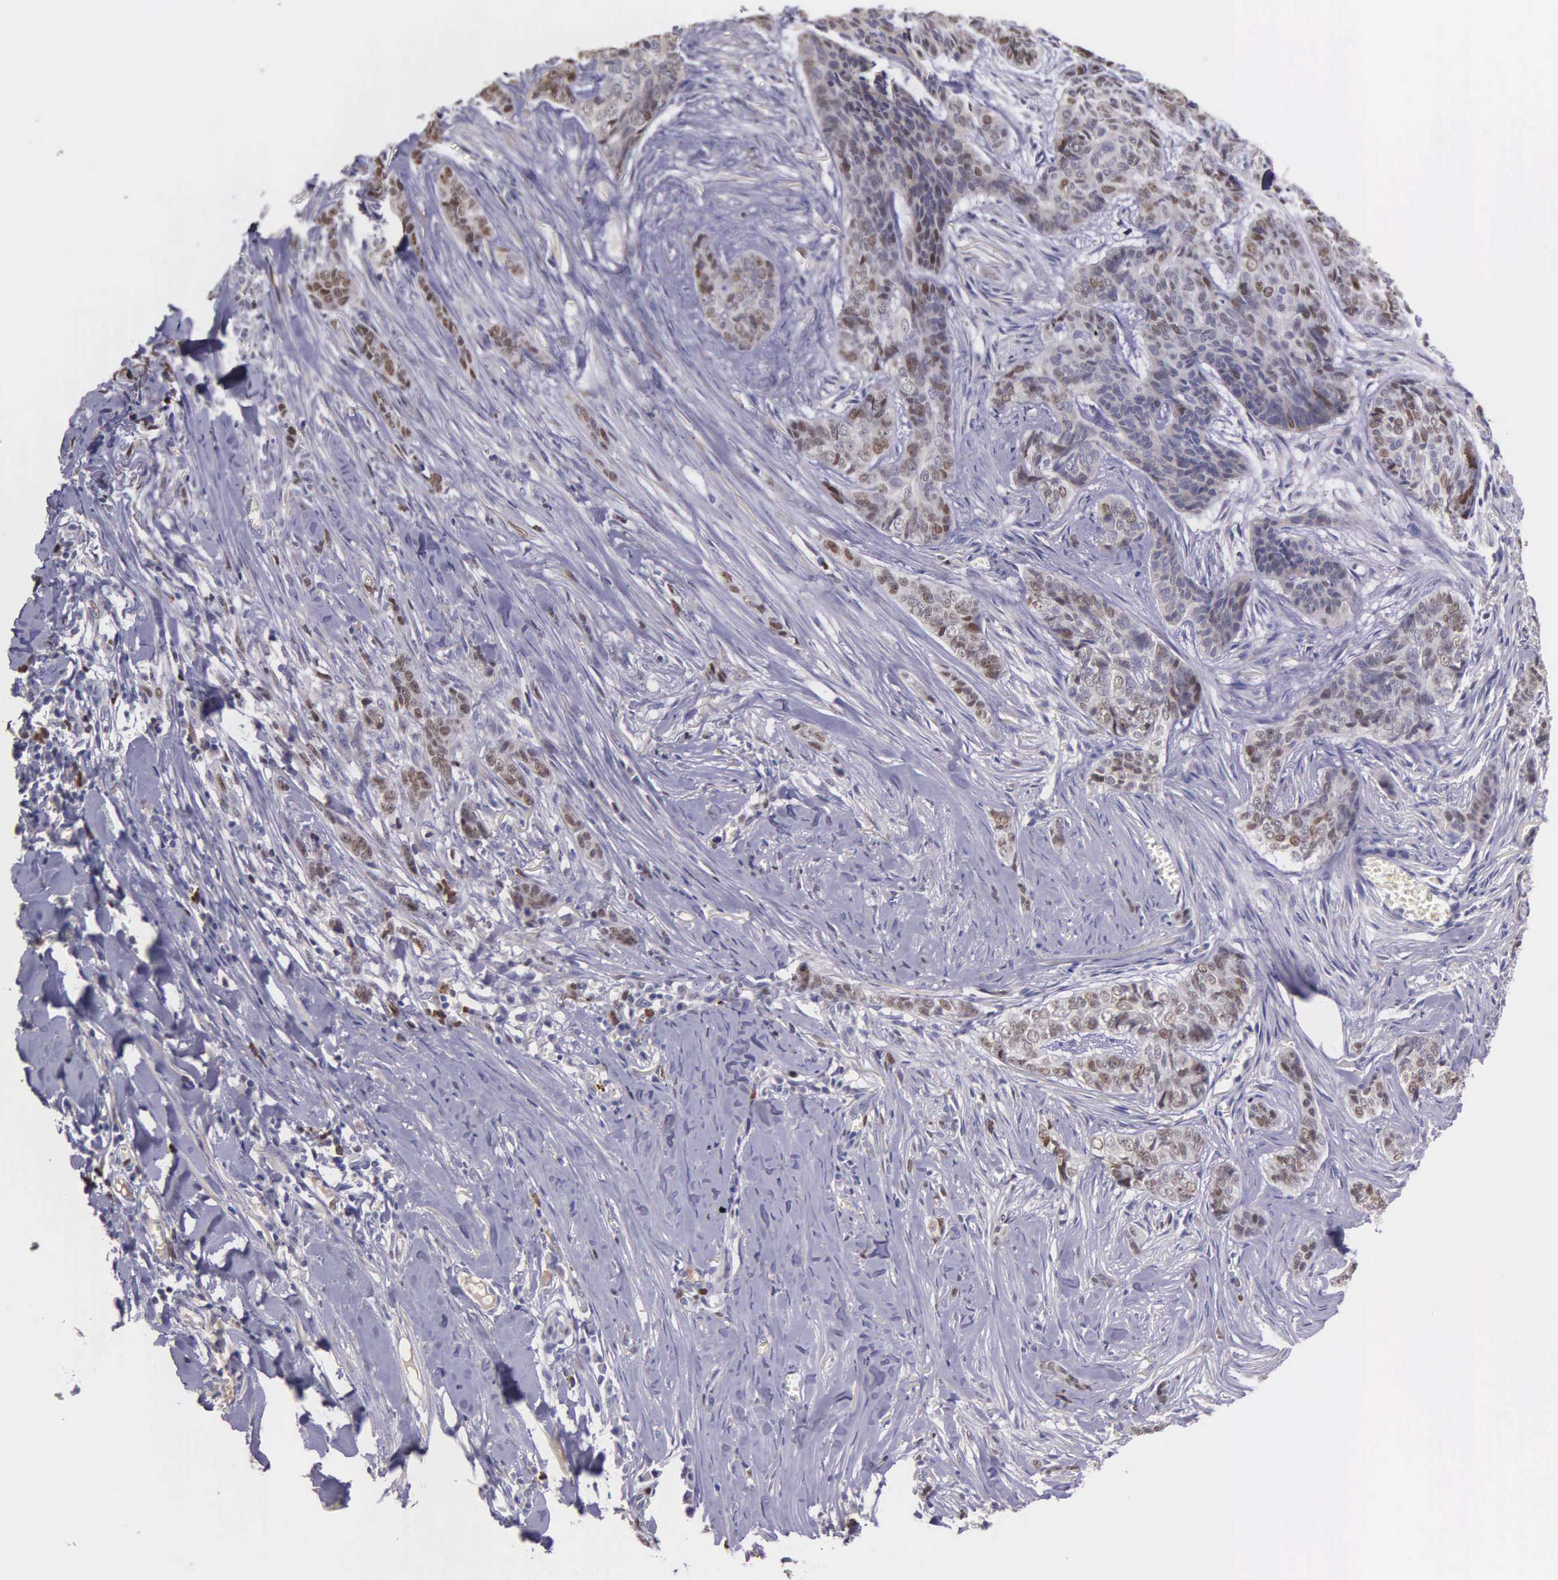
{"staining": {"intensity": "moderate", "quantity": "<25%", "location": "nuclear"}, "tissue": "skin cancer", "cell_type": "Tumor cells", "image_type": "cancer", "snomed": [{"axis": "morphology", "description": "Normal tissue, NOS"}, {"axis": "morphology", "description": "Basal cell carcinoma"}, {"axis": "topography", "description": "Skin"}], "caption": "Moderate nuclear protein positivity is present in about <25% of tumor cells in skin basal cell carcinoma.", "gene": "MCM5", "patient": {"sex": "female", "age": 65}}